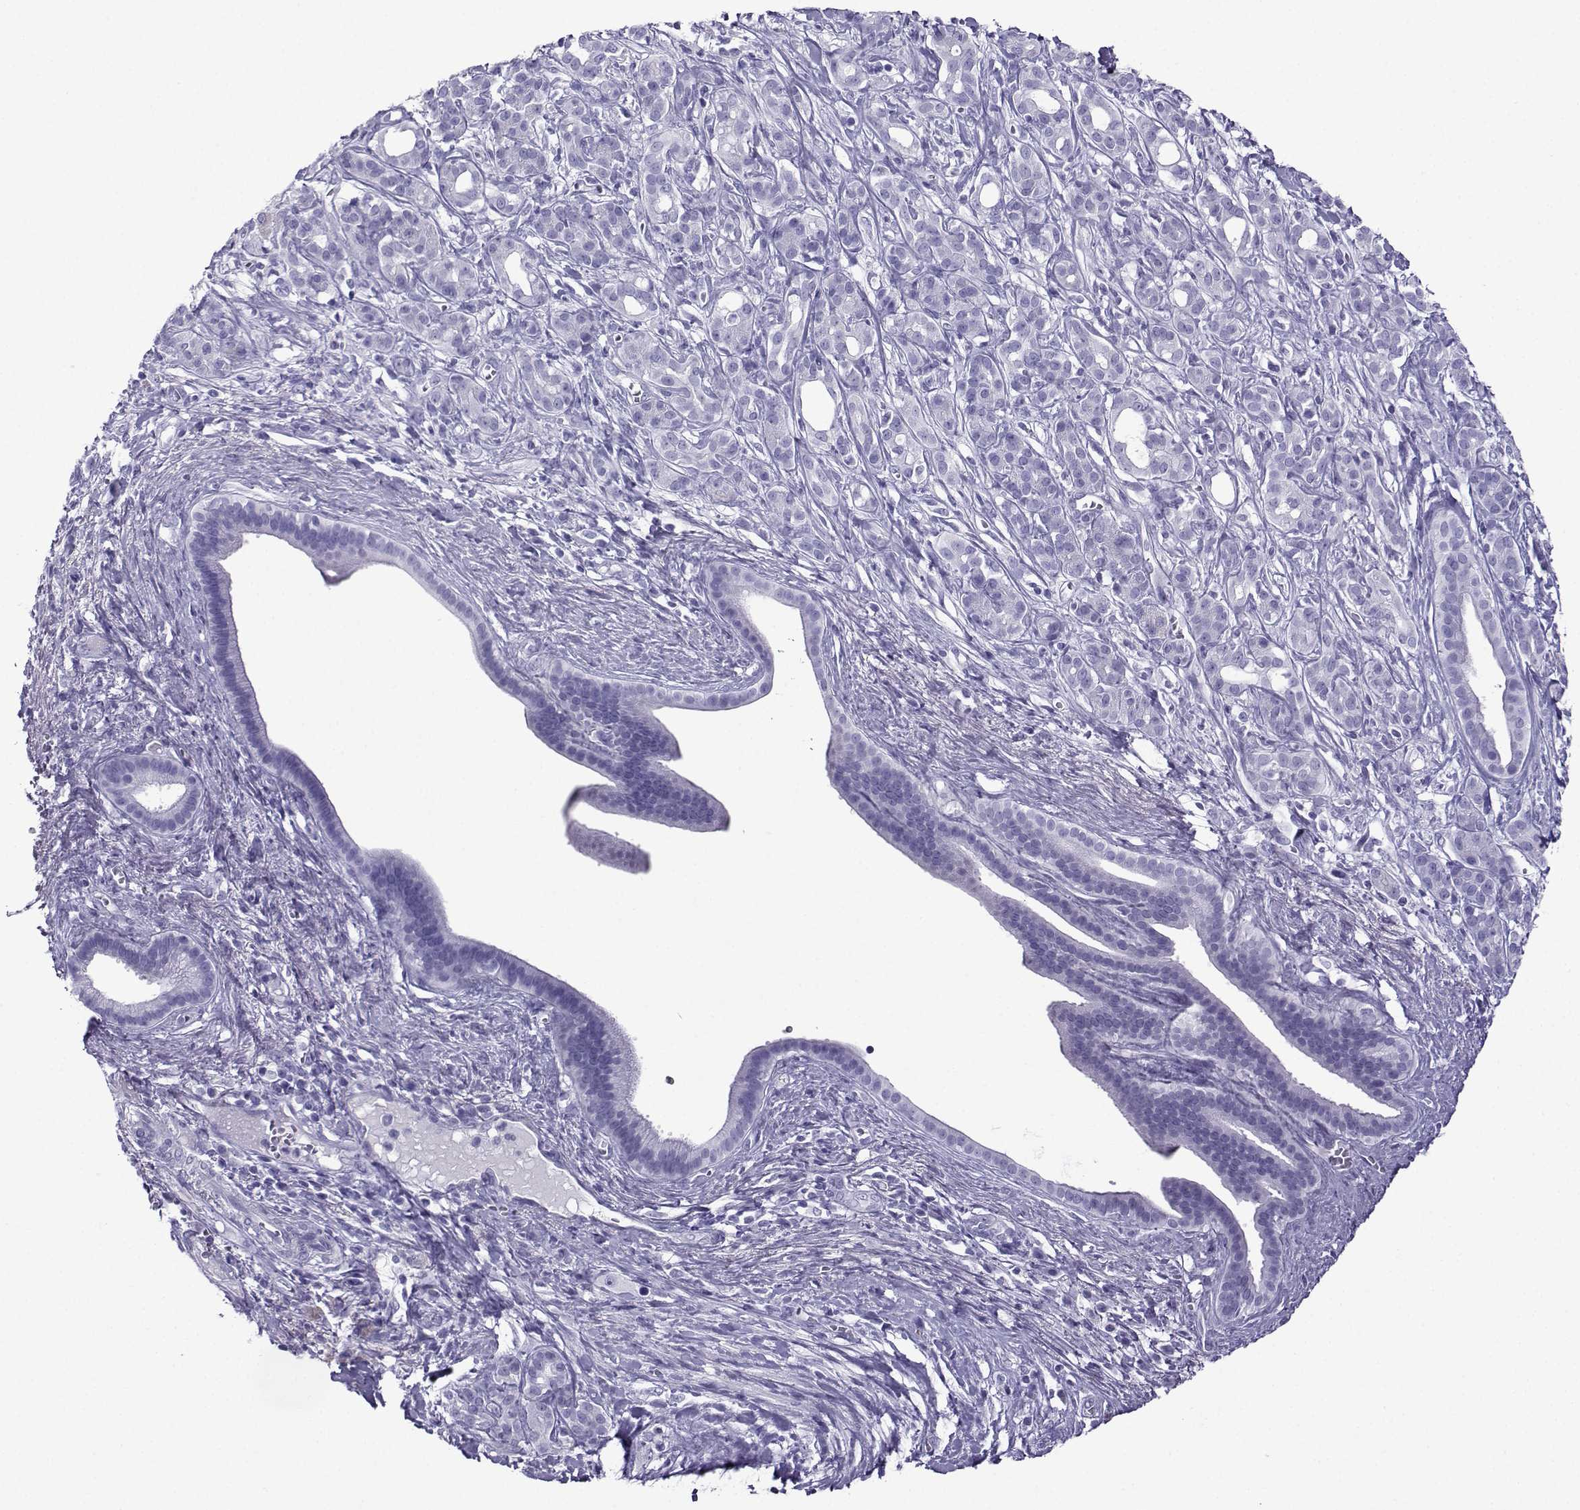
{"staining": {"intensity": "negative", "quantity": "none", "location": "none"}, "tissue": "pancreatic cancer", "cell_type": "Tumor cells", "image_type": "cancer", "snomed": [{"axis": "morphology", "description": "Adenocarcinoma, NOS"}, {"axis": "topography", "description": "Pancreas"}], "caption": "Adenocarcinoma (pancreatic) stained for a protein using IHC displays no staining tumor cells.", "gene": "CD109", "patient": {"sex": "male", "age": 61}}